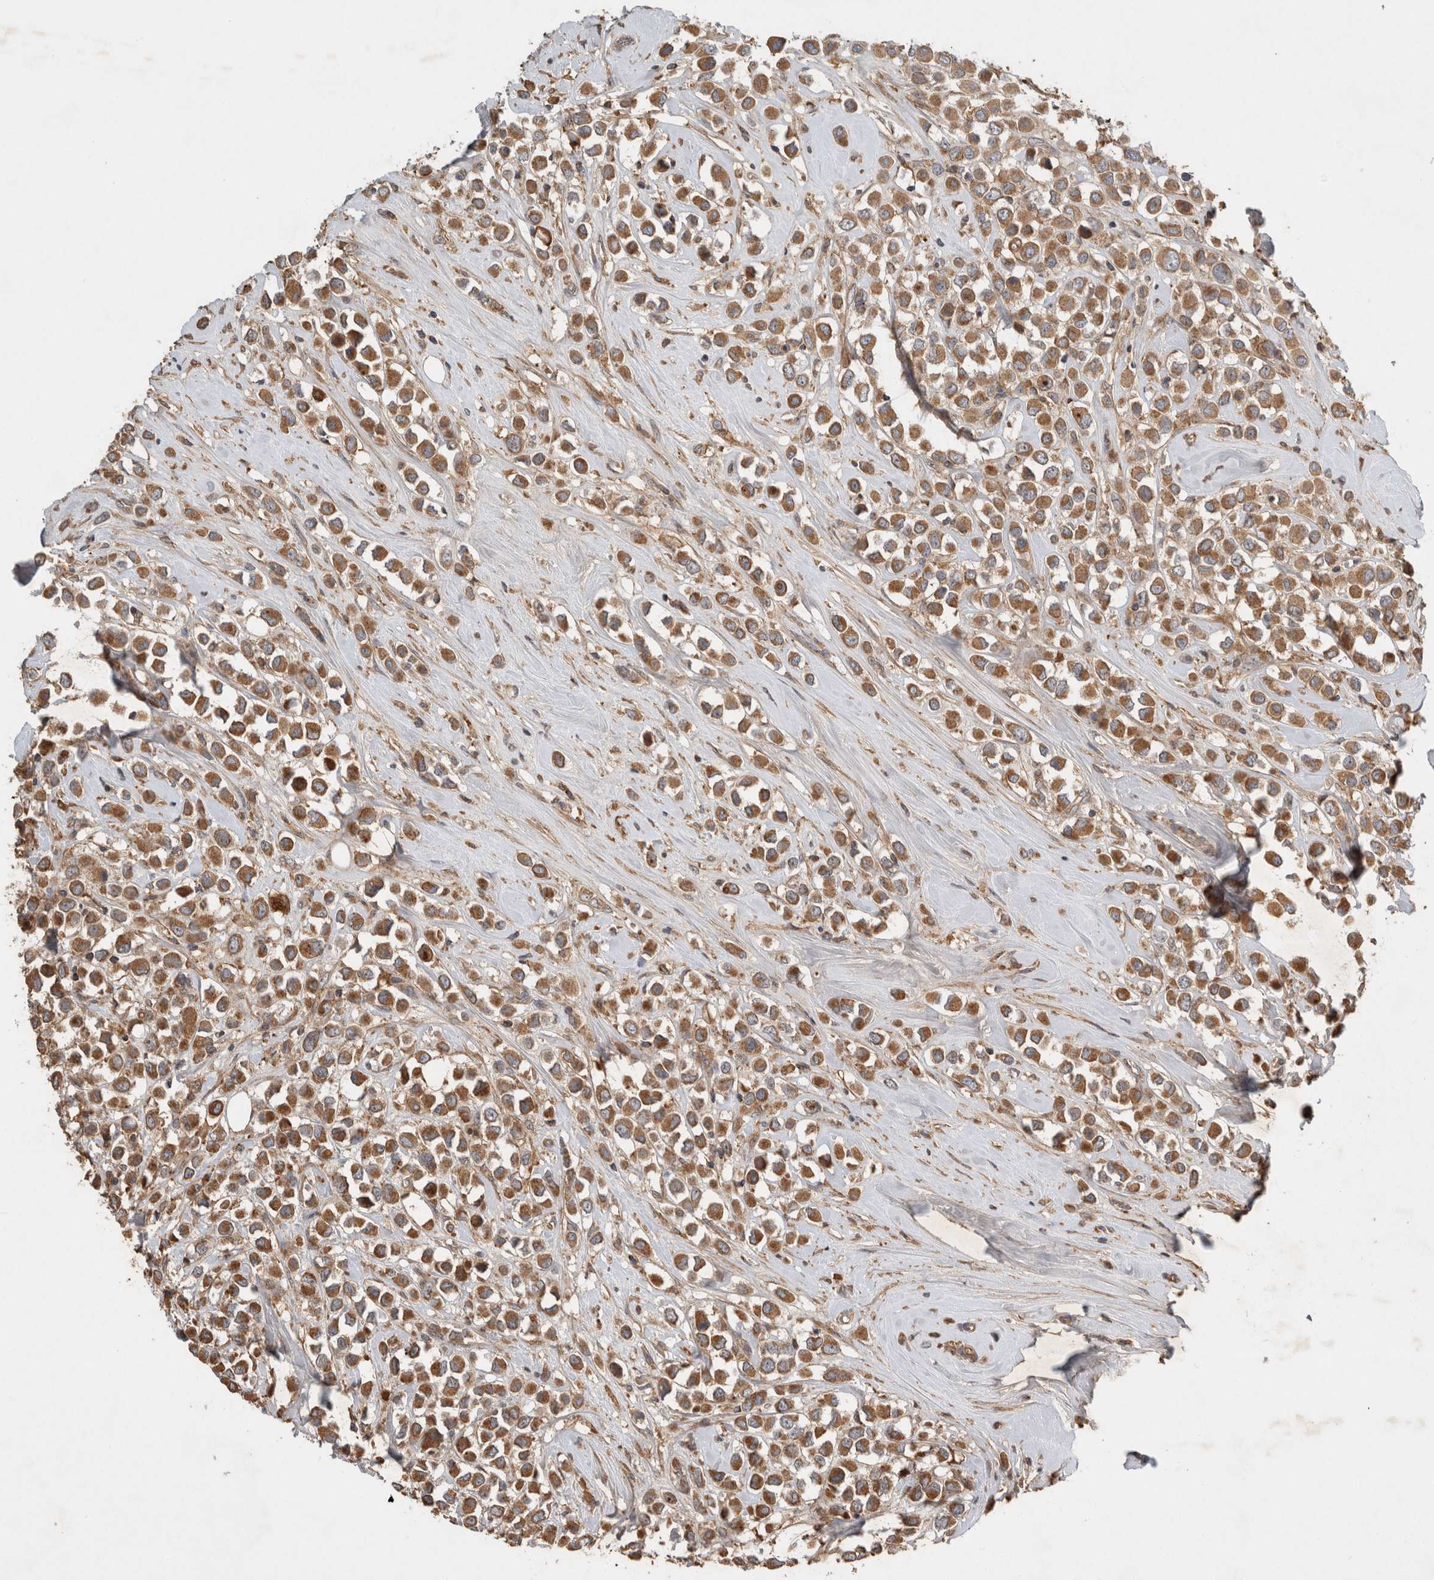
{"staining": {"intensity": "moderate", "quantity": ">75%", "location": "cytoplasmic/membranous"}, "tissue": "breast cancer", "cell_type": "Tumor cells", "image_type": "cancer", "snomed": [{"axis": "morphology", "description": "Duct carcinoma"}, {"axis": "topography", "description": "Breast"}], "caption": "Human breast intraductal carcinoma stained with a brown dye exhibits moderate cytoplasmic/membranous positive positivity in approximately >75% of tumor cells.", "gene": "SERAC1", "patient": {"sex": "female", "age": 61}}